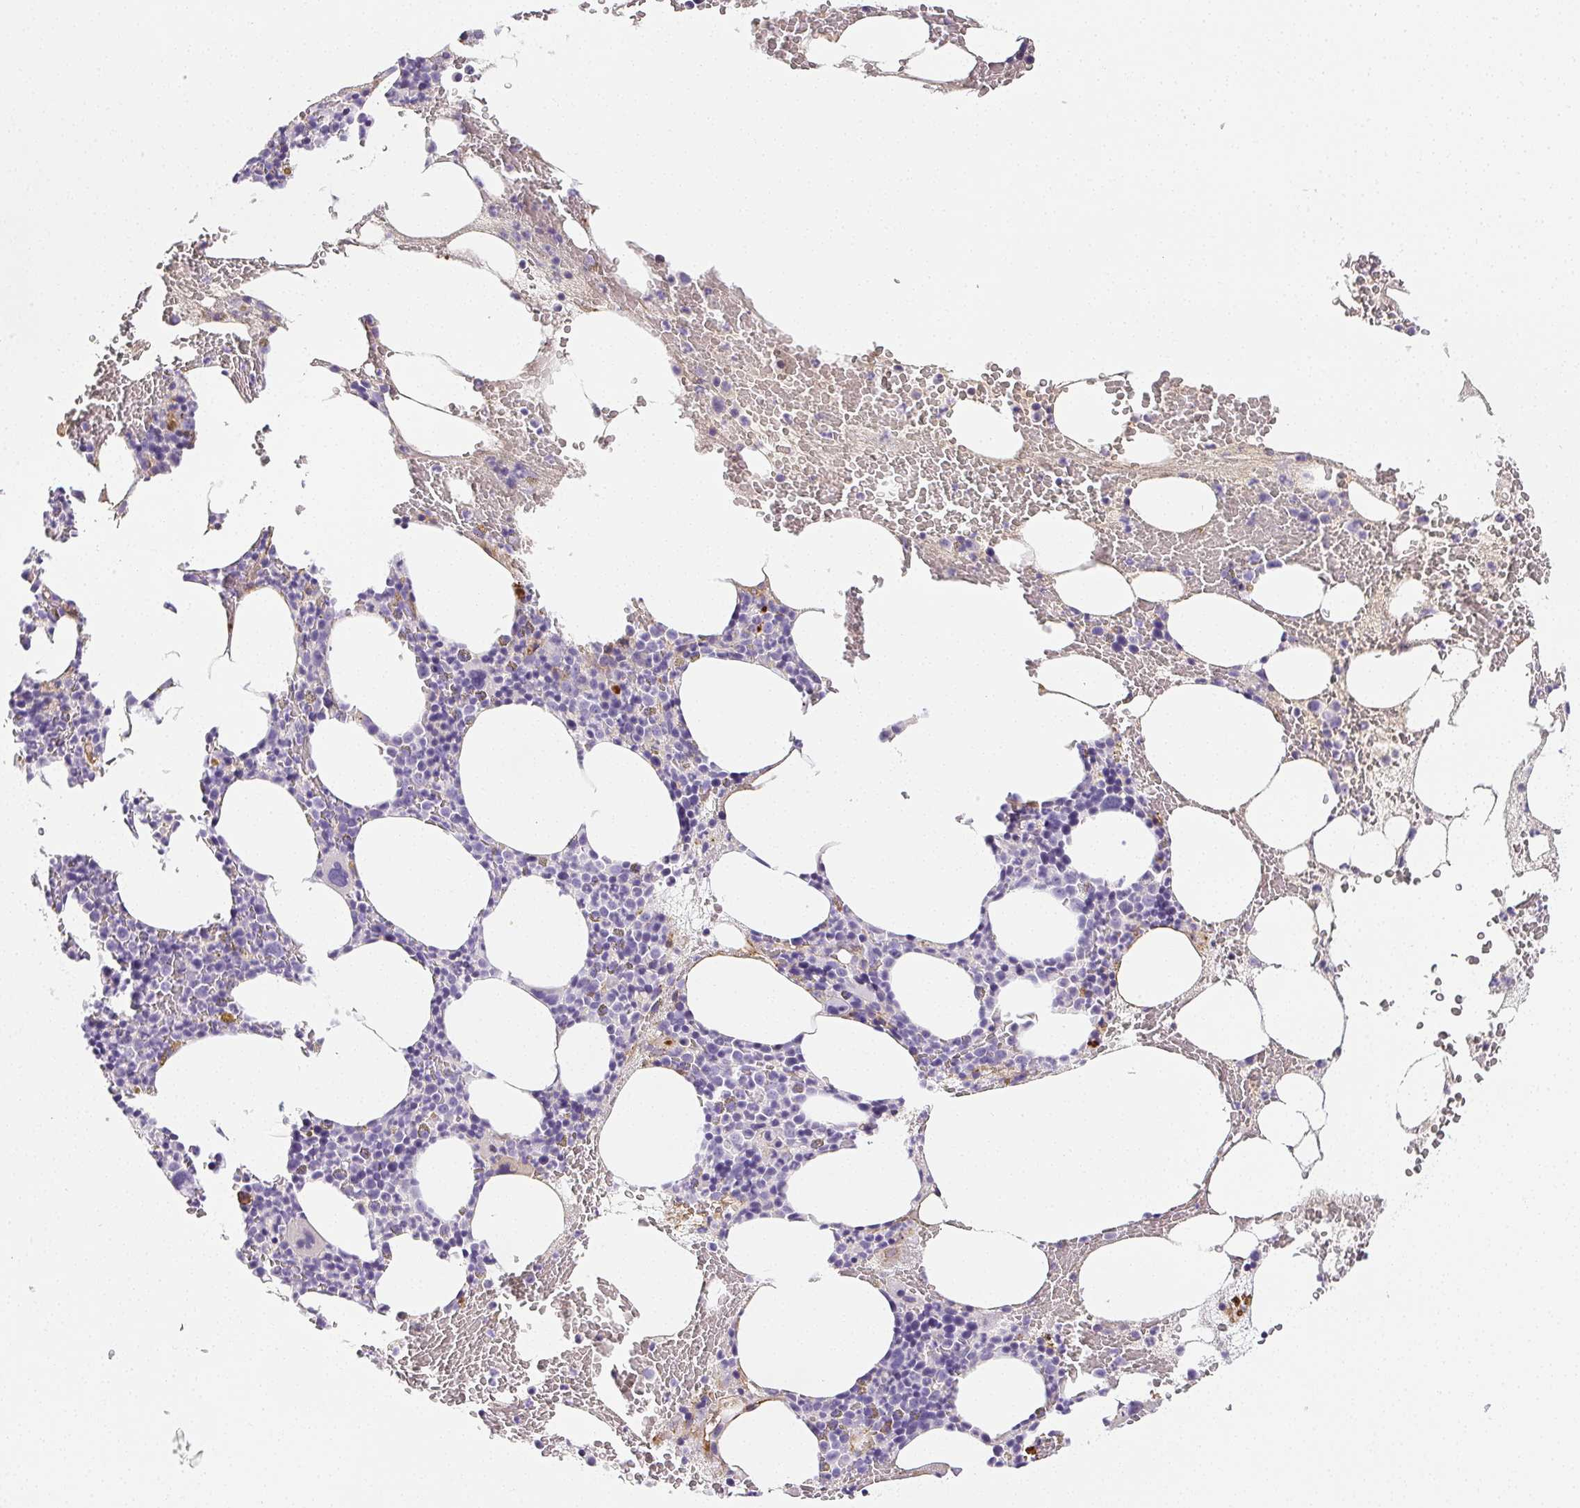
{"staining": {"intensity": "moderate", "quantity": "<25%", "location": "cytoplasmic/membranous"}, "tissue": "bone marrow", "cell_type": "Hematopoietic cells", "image_type": "normal", "snomed": [{"axis": "morphology", "description": "Normal tissue, NOS"}, {"axis": "topography", "description": "Bone marrow"}], "caption": "Hematopoietic cells reveal moderate cytoplasmic/membranous positivity in about <25% of cells in normal bone marrow. (IHC, brightfield microscopy, high magnification).", "gene": "VTN", "patient": {"sex": "male", "age": 89}}